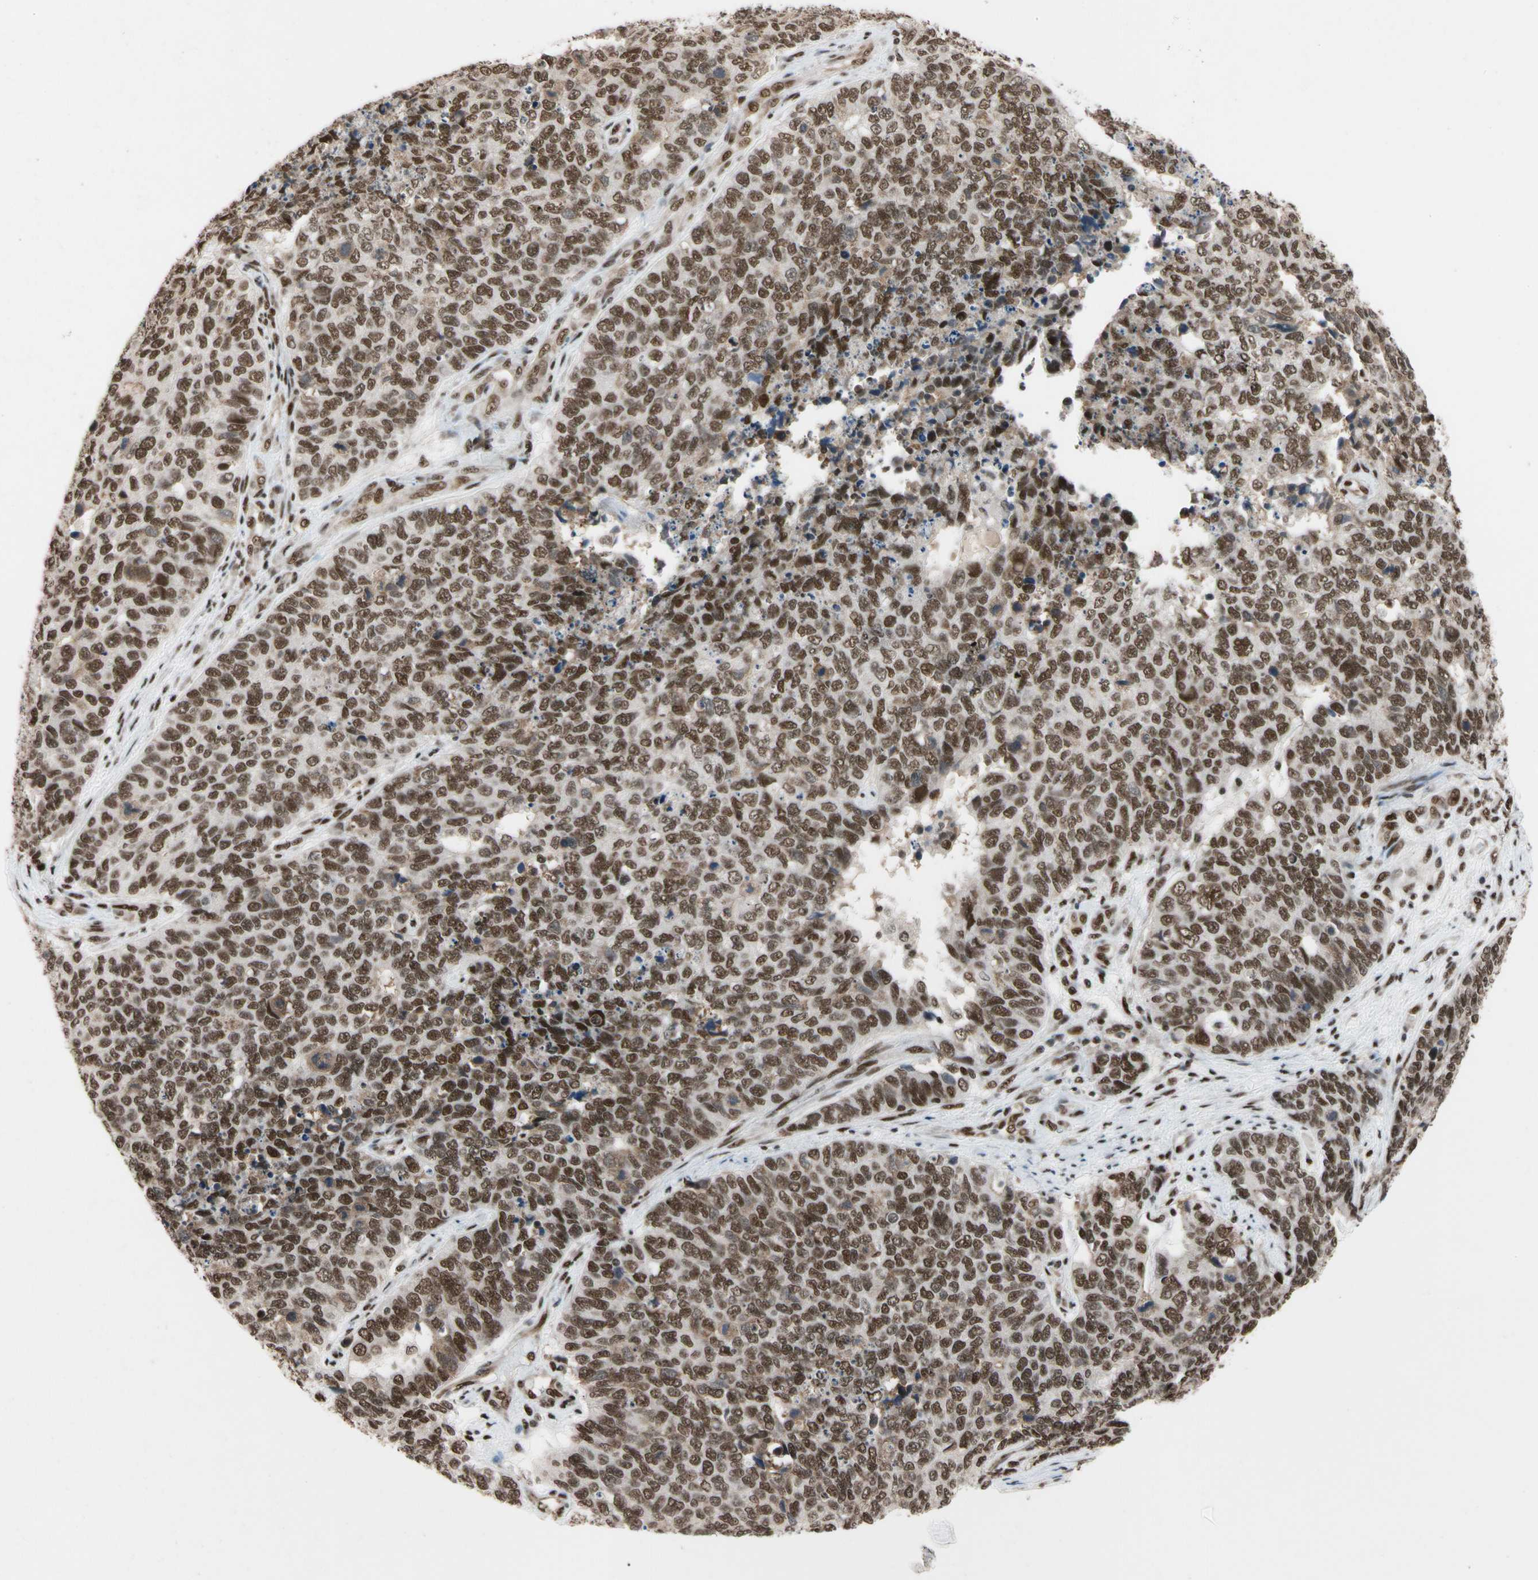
{"staining": {"intensity": "moderate", "quantity": ">75%", "location": "nuclear"}, "tissue": "cervical cancer", "cell_type": "Tumor cells", "image_type": "cancer", "snomed": [{"axis": "morphology", "description": "Squamous cell carcinoma, NOS"}, {"axis": "topography", "description": "Cervix"}], "caption": "Immunohistochemical staining of cervical squamous cell carcinoma reveals moderate nuclear protein positivity in approximately >75% of tumor cells. (DAB = brown stain, brightfield microscopy at high magnification).", "gene": "FAM98B", "patient": {"sex": "female", "age": 63}}